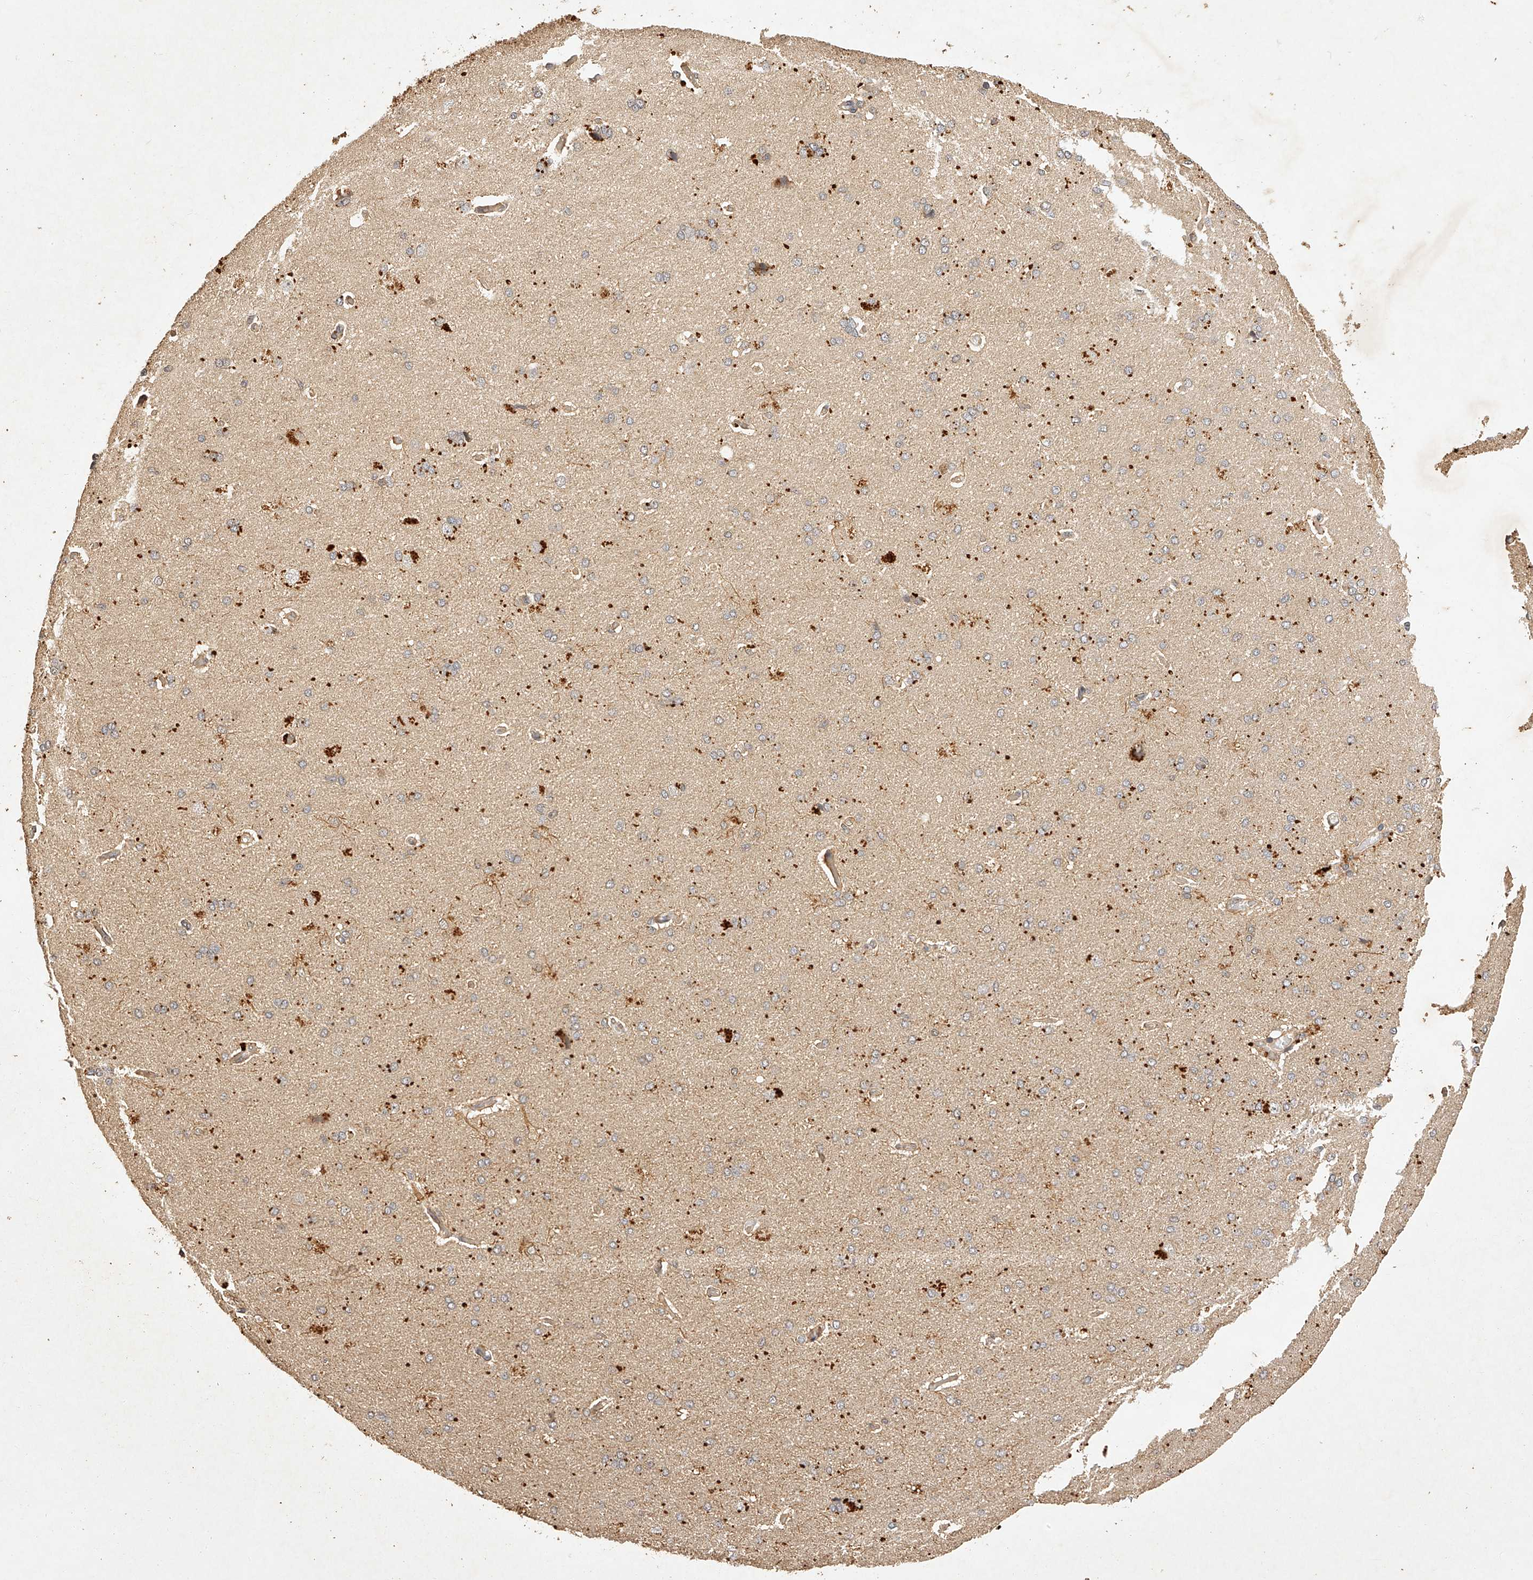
{"staining": {"intensity": "weak", "quantity": ">75%", "location": "cytoplasmic/membranous"}, "tissue": "cerebral cortex", "cell_type": "Endothelial cells", "image_type": "normal", "snomed": [{"axis": "morphology", "description": "Normal tissue, NOS"}, {"axis": "topography", "description": "Cerebral cortex"}], "caption": "Immunohistochemistry (IHC) (DAB (3,3'-diaminobenzidine)) staining of normal human cerebral cortex shows weak cytoplasmic/membranous protein expression in about >75% of endothelial cells. (brown staining indicates protein expression, while blue staining denotes nuclei).", "gene": "NSMAF", "patient": {"sex": "male", "age": 62}}